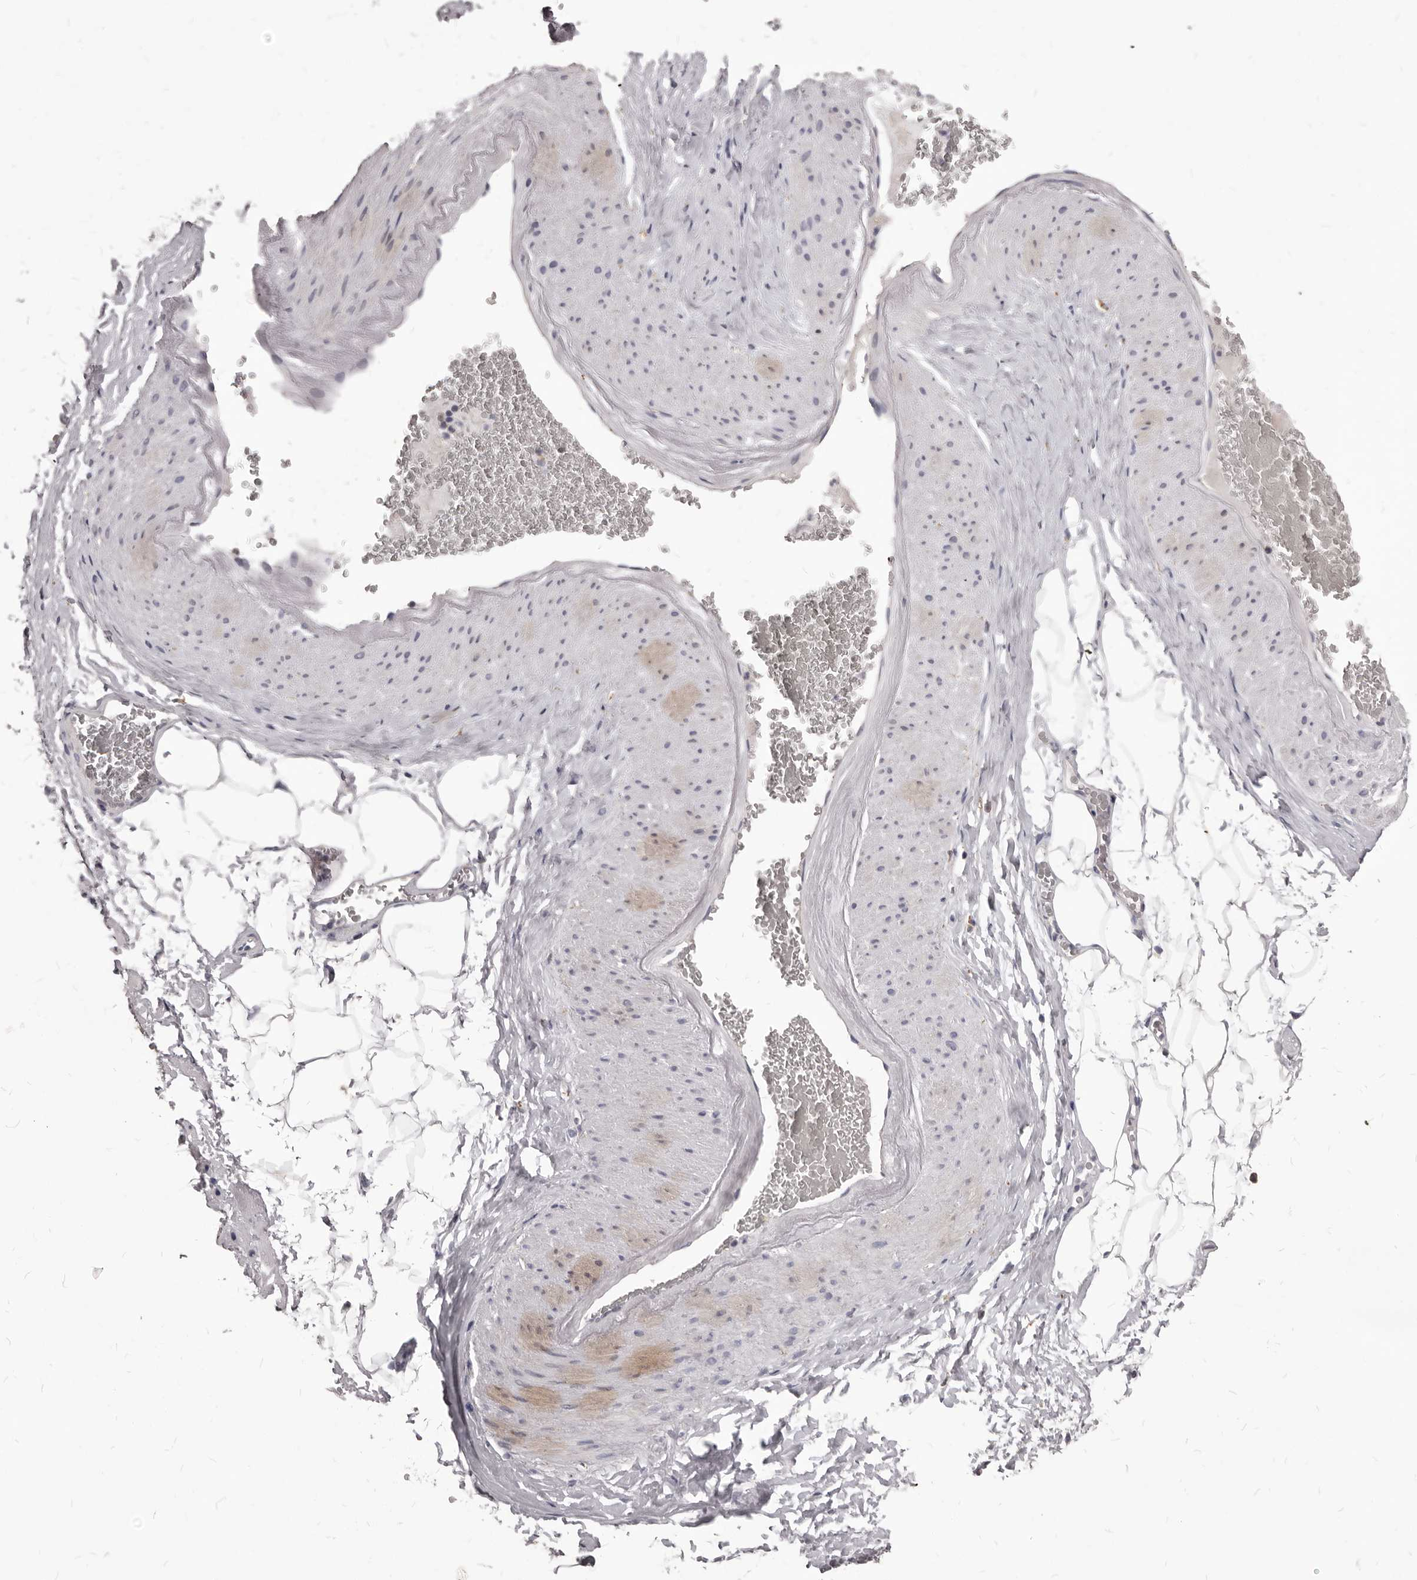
{"staining": {"intensity": "negative", "quantity": "none", "location": "none"}, "tissue": "adipose tissue", "cell_type": "Adipocytes", "image_type": "normal", "snomed": [{"axis": "morphology", "description": "Normal tissue, NOS"}, {"axis": "morphology", "description": "Adenocarcinoma, Low grade"}, {"axis": "topography", "description": "Prostate"}, {"axis": "topography", "description": "Peripheral nerve tissue"}], "caption": "The image reveals no staining of adipocytes in unremarkable adipose tissue.", "gene": "PI4K2A", "patient": {"sex": "male", "age": 63}}